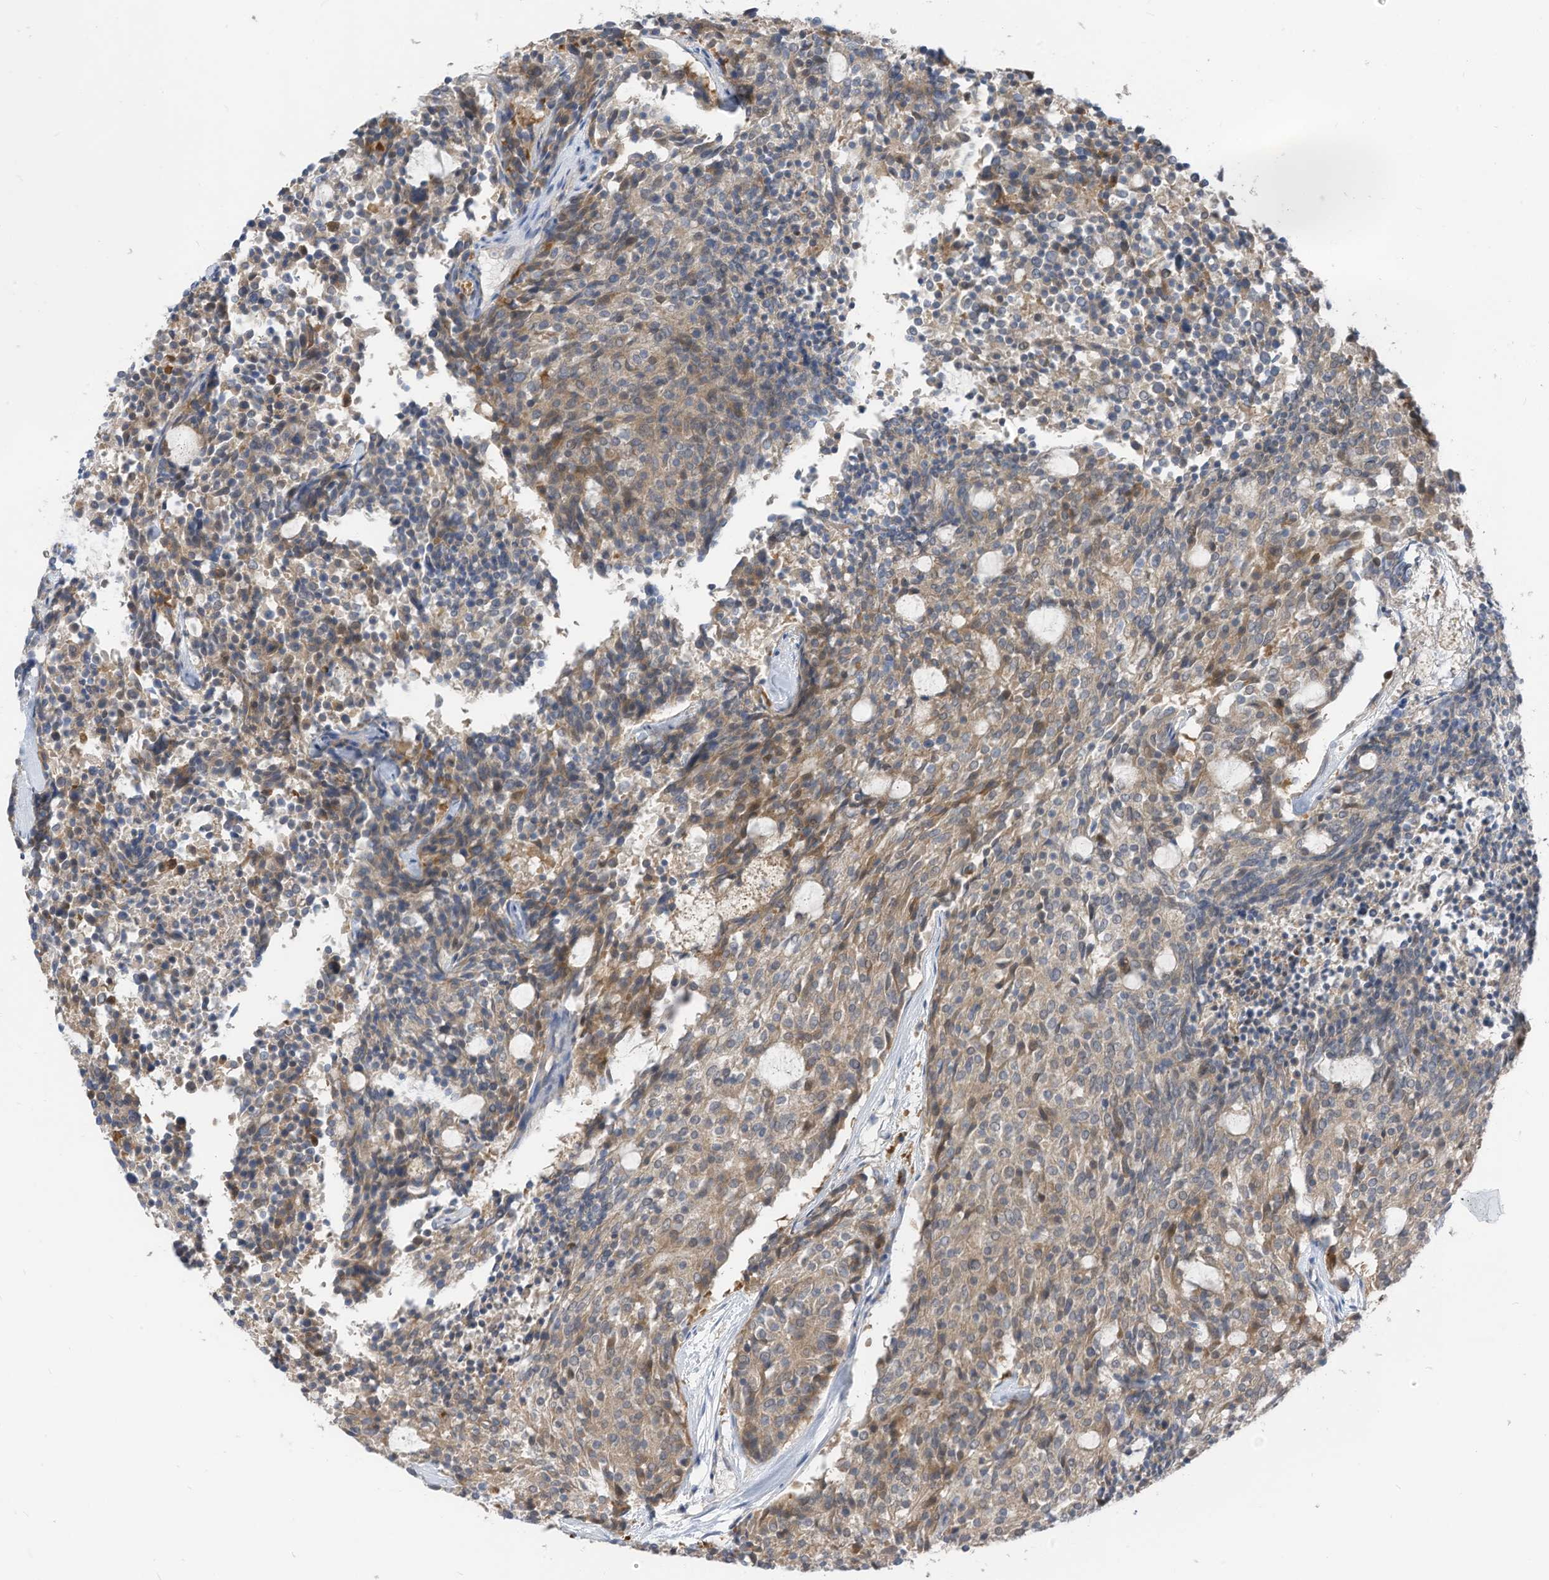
{"staining": {"intensity": "weak", "quantity": "<25%", "location": "cytoplasmic/membranous"}, "tissue": "carcinoid", "cell_type": "Tumor cells", "image_type": "cancer", "snomed": [{"axis": "morphology", "description": "Carcinoid, malignant, NOS"}, {"axis": "topography", "description": "Pancreas"}], "caption": "The histopathology image displays no staining of tumor cells in carcinoid.", "gene": "LDAH", "patient": {"sex": "female", "age": 54}}